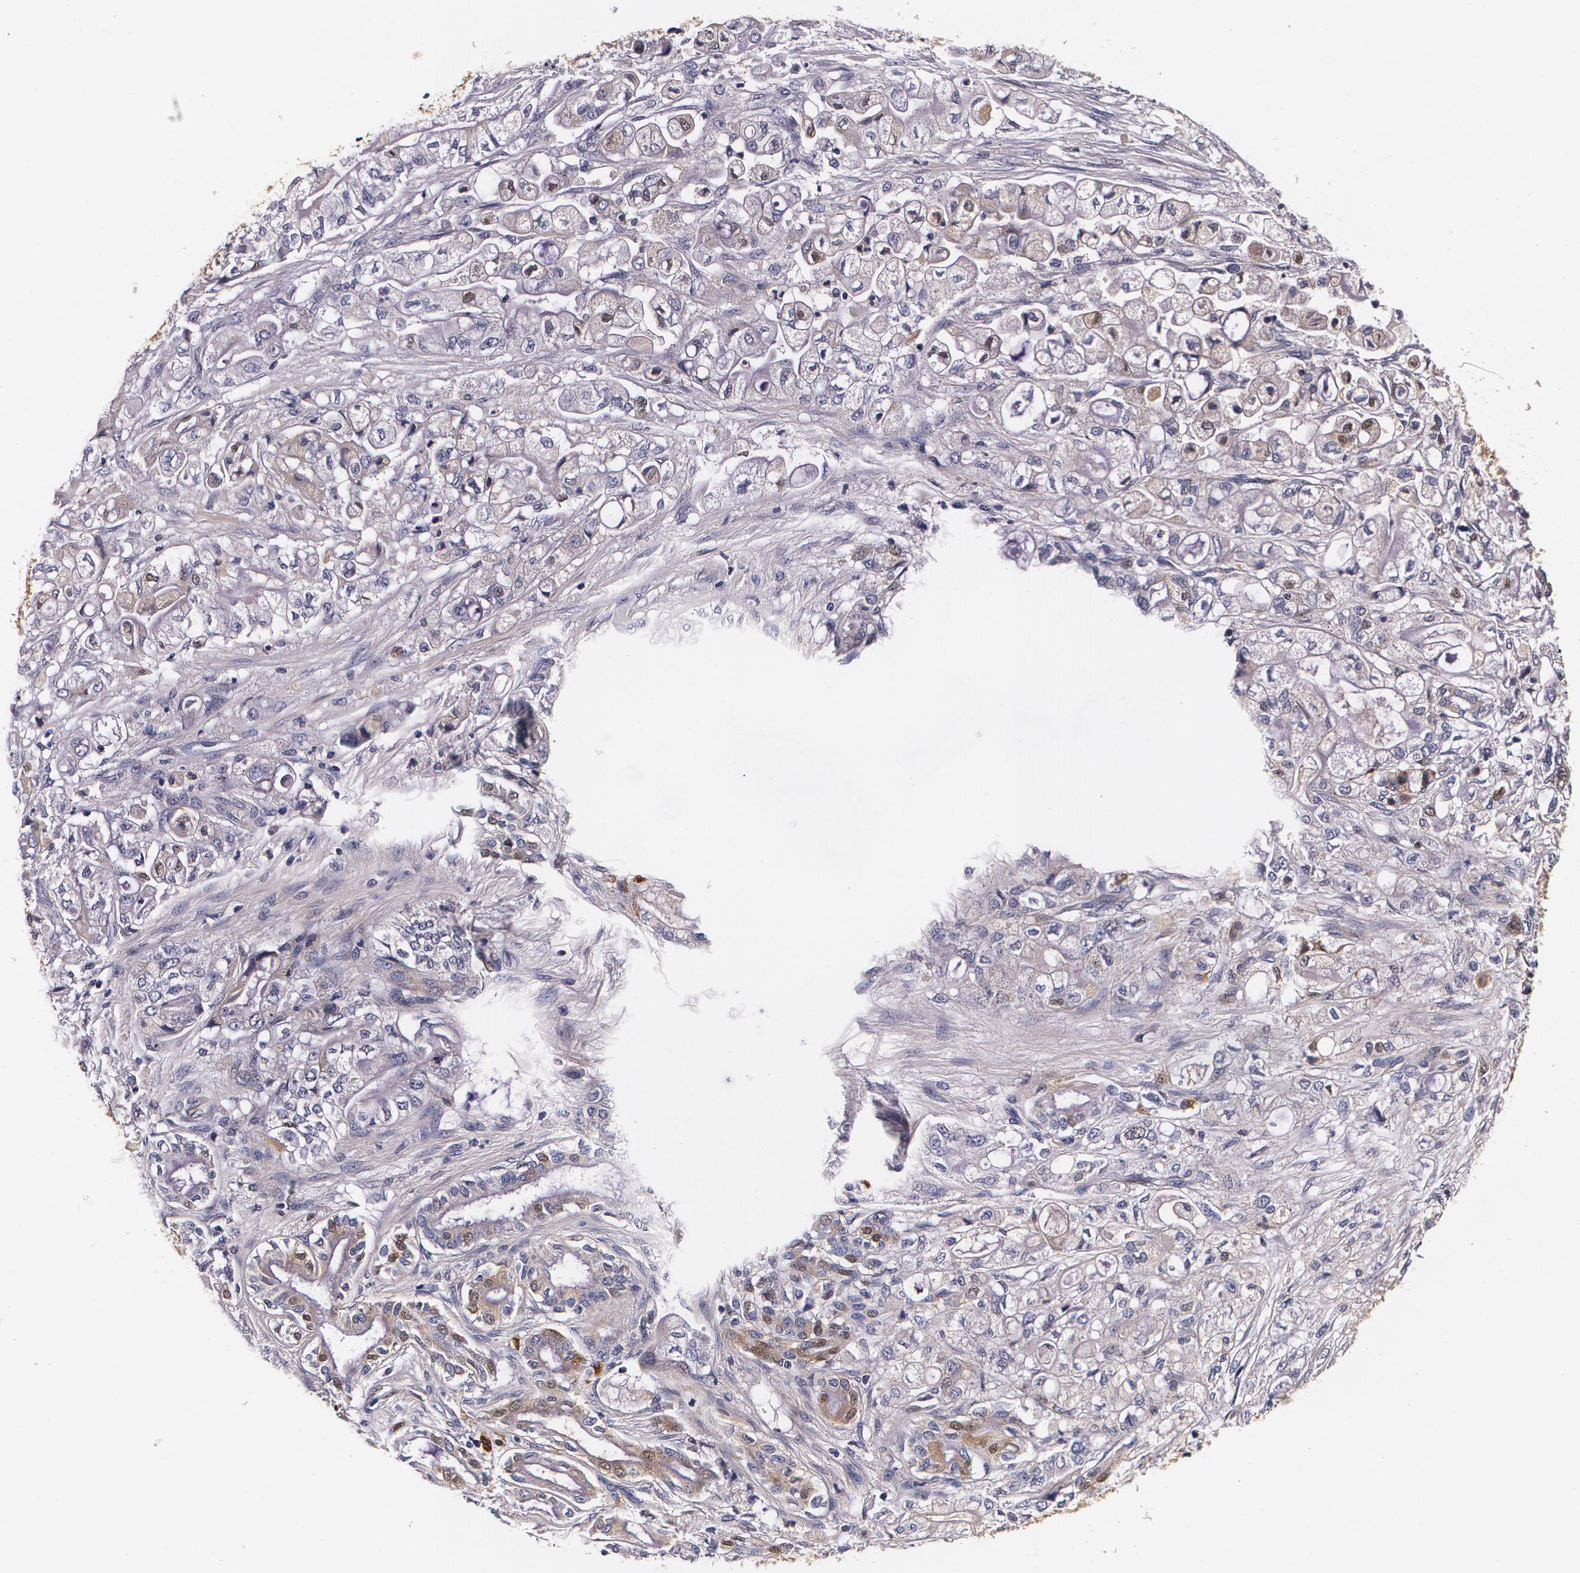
{"staining": {"intensity": "weak", "quantity": "<25%", "location": "cytoplasmic/membranous,nuclear"}, "tissue": "pancreatic cancer", "cell_type": "Tumor cells", "image_type": "cancer", "snomed": [{"axis": "morphology", "description": "Adenocarcinoma, NOS"}, {"axis": "topography", "description": "Pancreas"}], "caption": "This image is of pancreatic cancer stained with IHC to label a protein in brown with the nuclei are counter-stained blue. There is no expression in tumor cells. (DAB (3,3'-diaminobenzidine) immunohistochemistry (IHC), high magnification).", "gene": "TTR", "patient": {"sex": "male", "age": 79}}